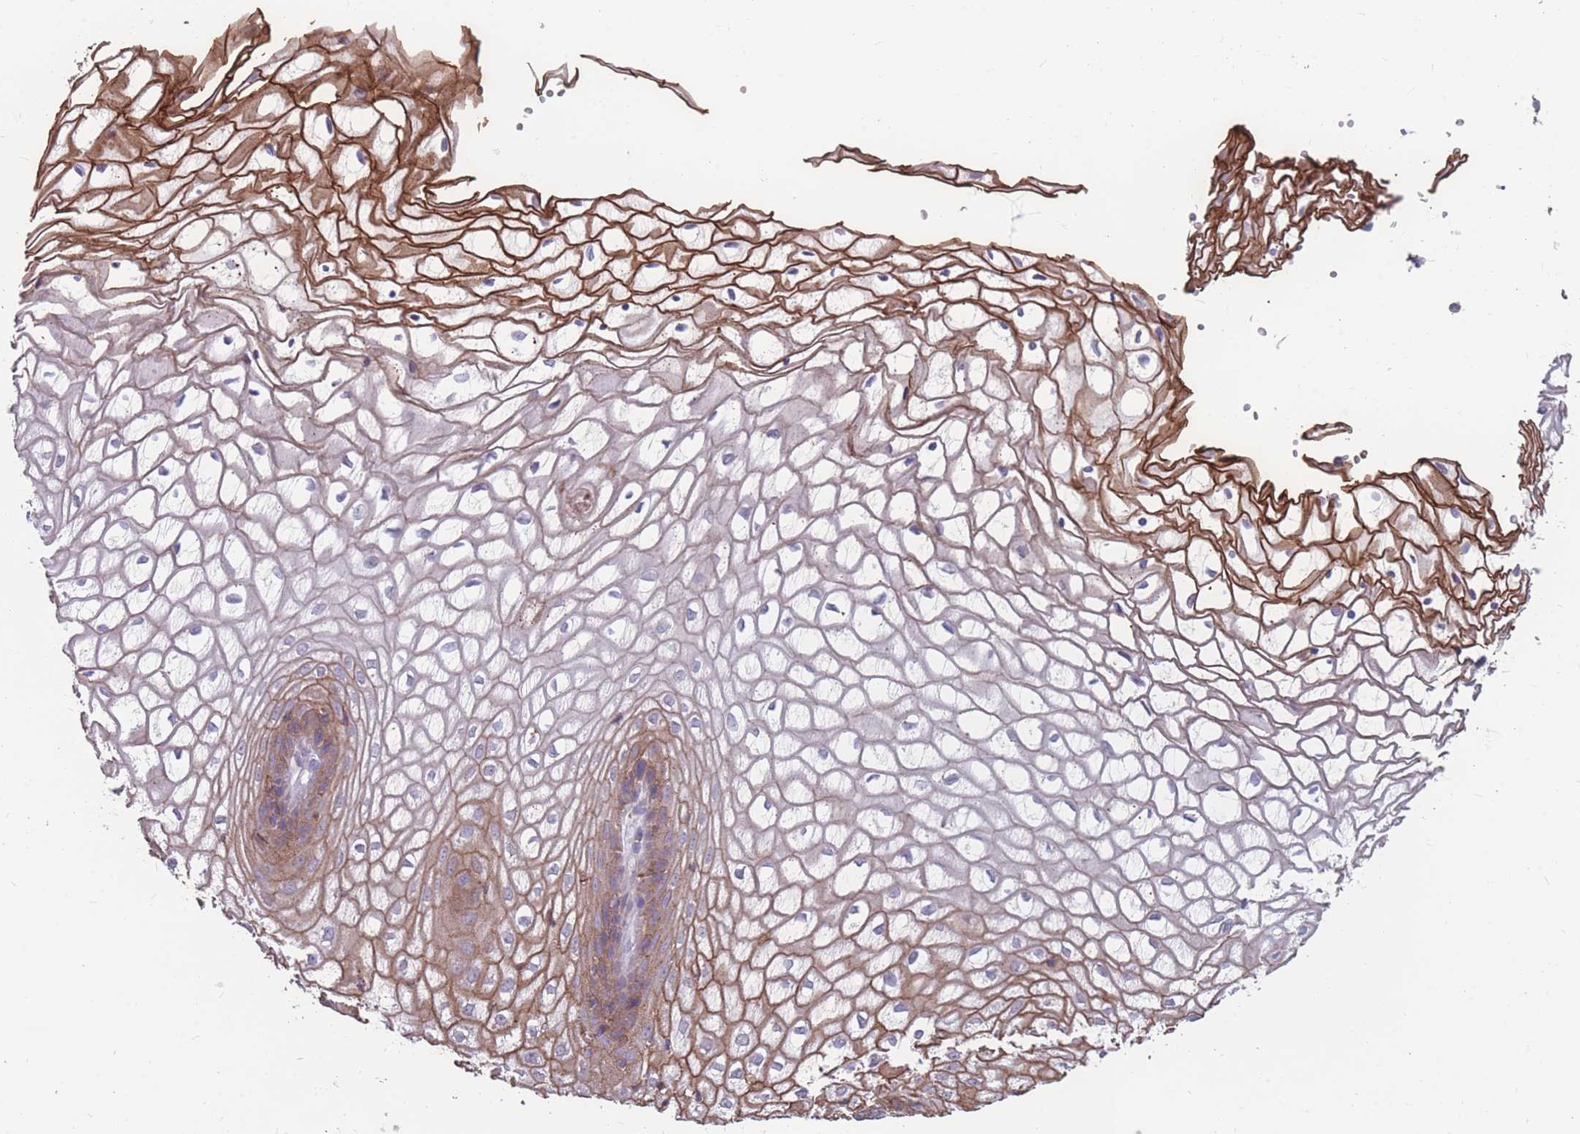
{"staining": {"intensity": "moderate", "quantity": "25%-75%", "location": "cytoplasmic/membranous"}, "tissue": "vagina", "cell_type": "Squamous epithelial cells", "image_type": "normal", "snomed": [{"axis": "morphology", "description": "Normal tissue, NOS"}, {"axis": "topography", "description": "Vagina"}], "caption": "The image exhibits staining of normal vagina, revealing moderate cytoplasmic/membranous protein positivity (brown color) within squamous epithelial cells. (DAB (3,3'-diaminobenzidine) IHC with brightfield microscopy, high magnification).", "gene": "CD33", "patient": {"sex": "female", "age": 34}}